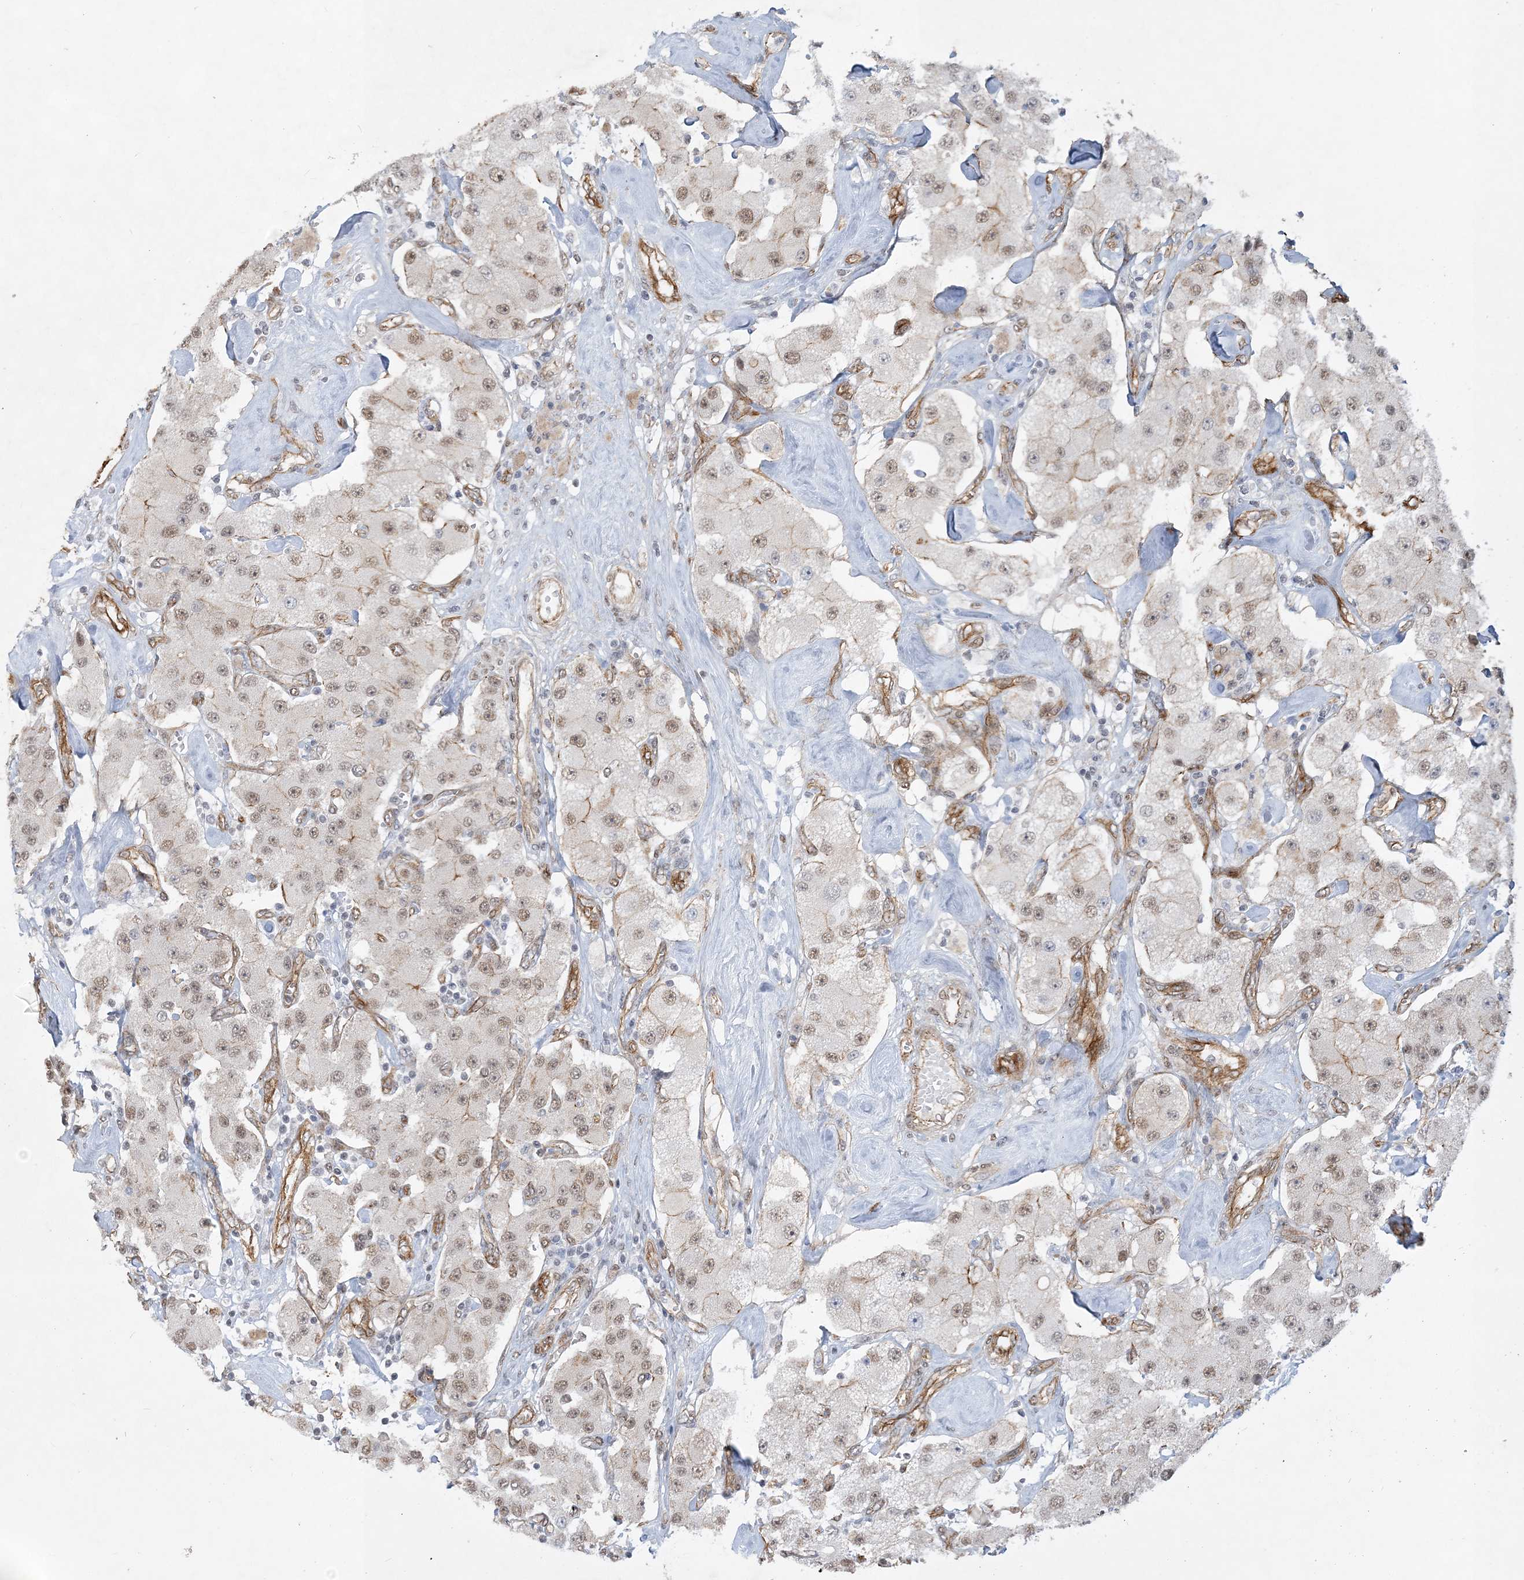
{"staining": {"intensity": "moderate", "quantity": ">75%", "location": "nuclear"}, "tissue": "carcinoid", "cell_type": "Tumor cells", "image_type": "cancer", "snomed": [{"axis": "morphology", "description": "Carcinoid, malignant, NOS"}, {"axis": "topography", "description": "Pancreas"}], "caption": "Carcinoid (malignant) tissue exhibits moderate nuclear positivity in approximately >75% of tumor cells, visualized by immunohistochemistry.", "gene": "RAI14", "patient": {"sex": "male", "age": 41}}